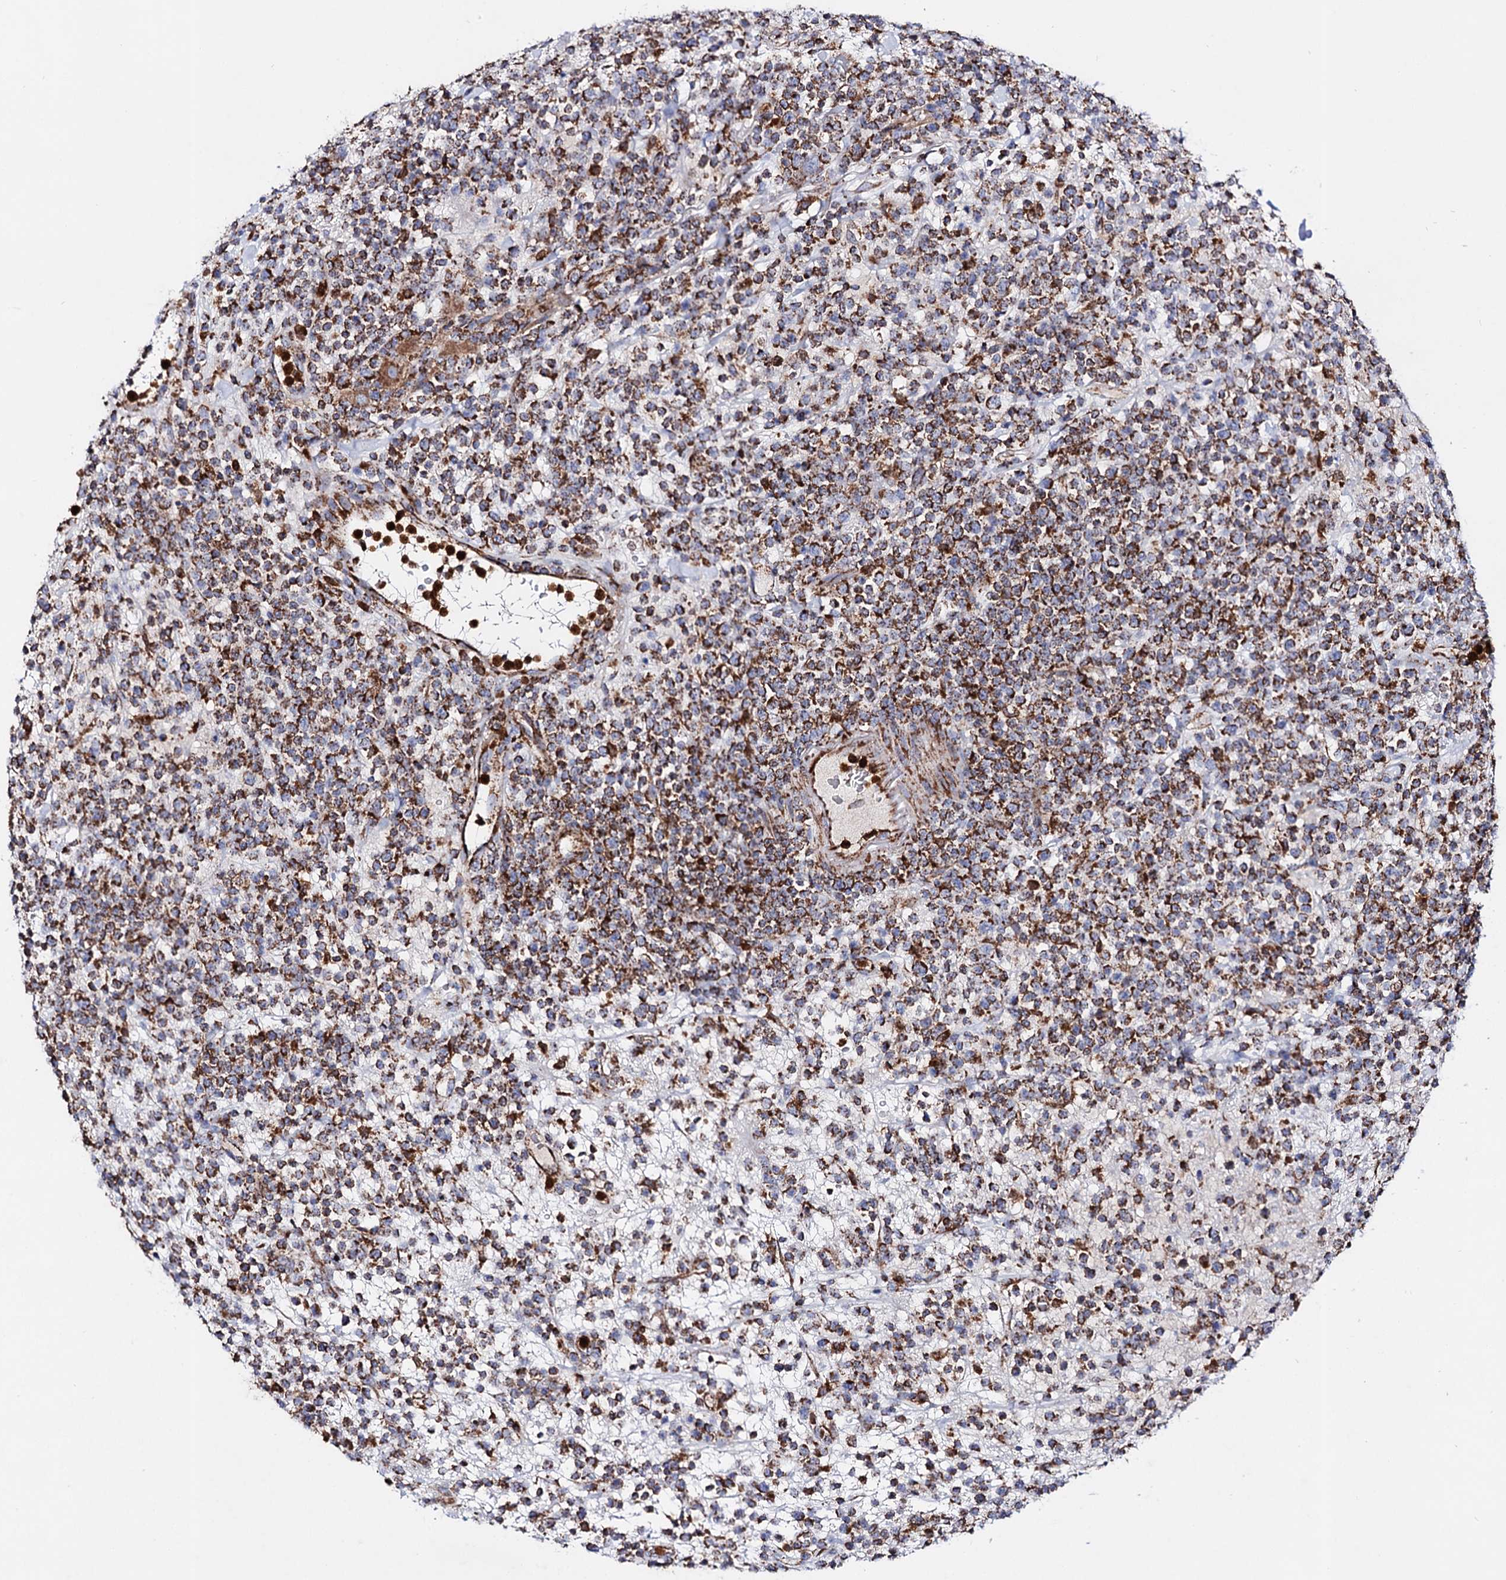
{"staining": {"intensity": "moderate", "quantity": ">75%", "location": "cytoplasmic/membranous"}, "tissue": "lymphoma", "cell_type": "Tumor cells", "image_type": "cancer", "snomed": [{"axis": "morphology", "description": "Malignant lymphoma, non-Hodgkin's type, High grade"}, {"axis": "topography", "description": "Colon"}], "caption": "Lymphoma was stained to show a protein in brown. There is medium levels of moderate cytoplasmic/membranous expression in about >75% of tumor cells.", "gene": "ACAD9", "patient": {"sex": "female", "age": 53}}